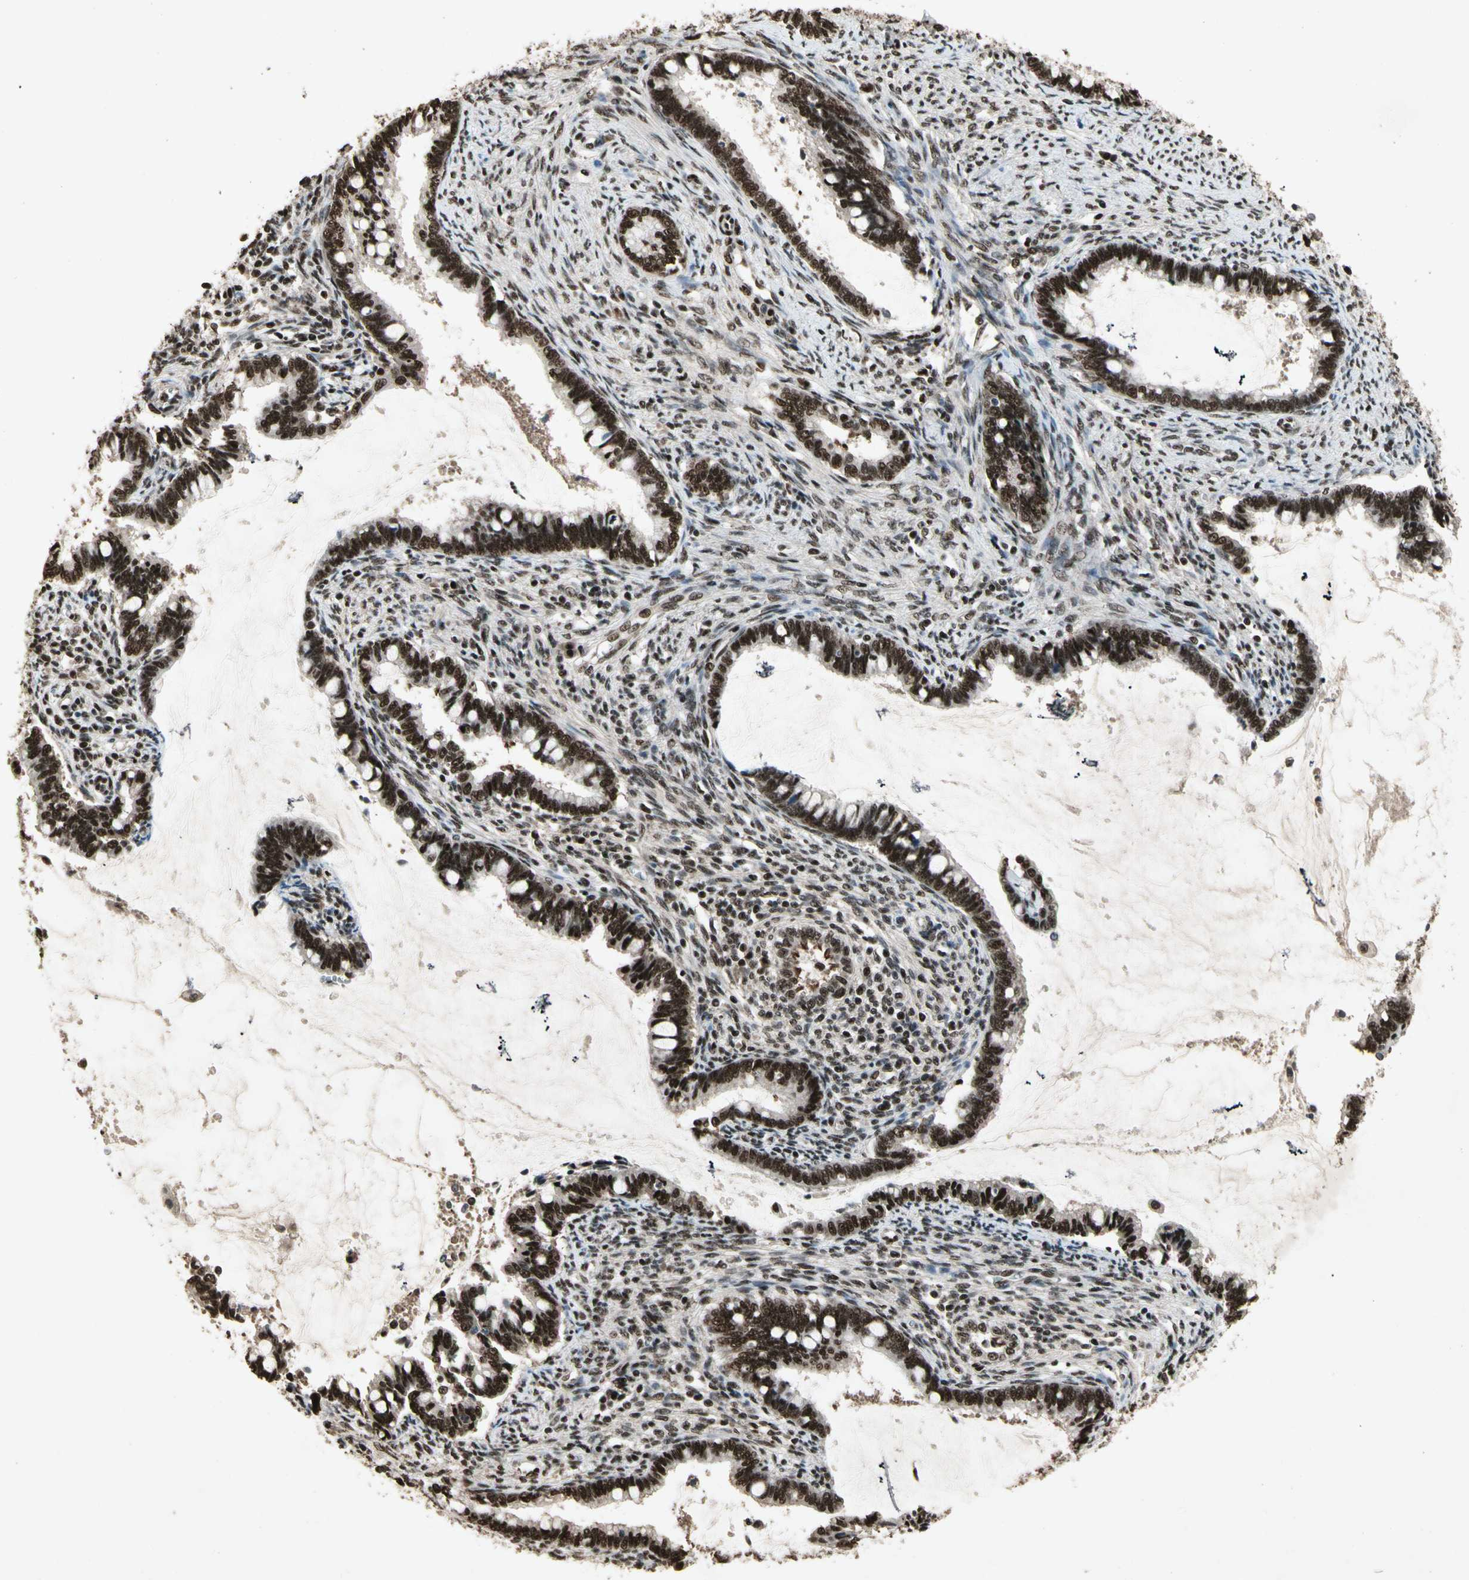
{"staining": {"intensity": "strong", "quantity": ">75%", "location": "nuclear"}, "tissue": "cervical cancer", "cell_type": "Tumor cells", "image_type": "cancer", "snomed": [{"axis": "morphology", "description": "Adenocarcinoma, NOS"}, {"axis": "topography", "description": "Cervix"}], "caption": "Immunohistochemistry photomicrograph of neoplastic tissue: human cervical cancer stained using immunohistochemistry reveals high levels of strong protein expression localized specifically in the nuclear of tumor cells, appearing as a nuclear brown color.", "gene": "TBX2", "patient": {"sex": "female", "age": 44}}